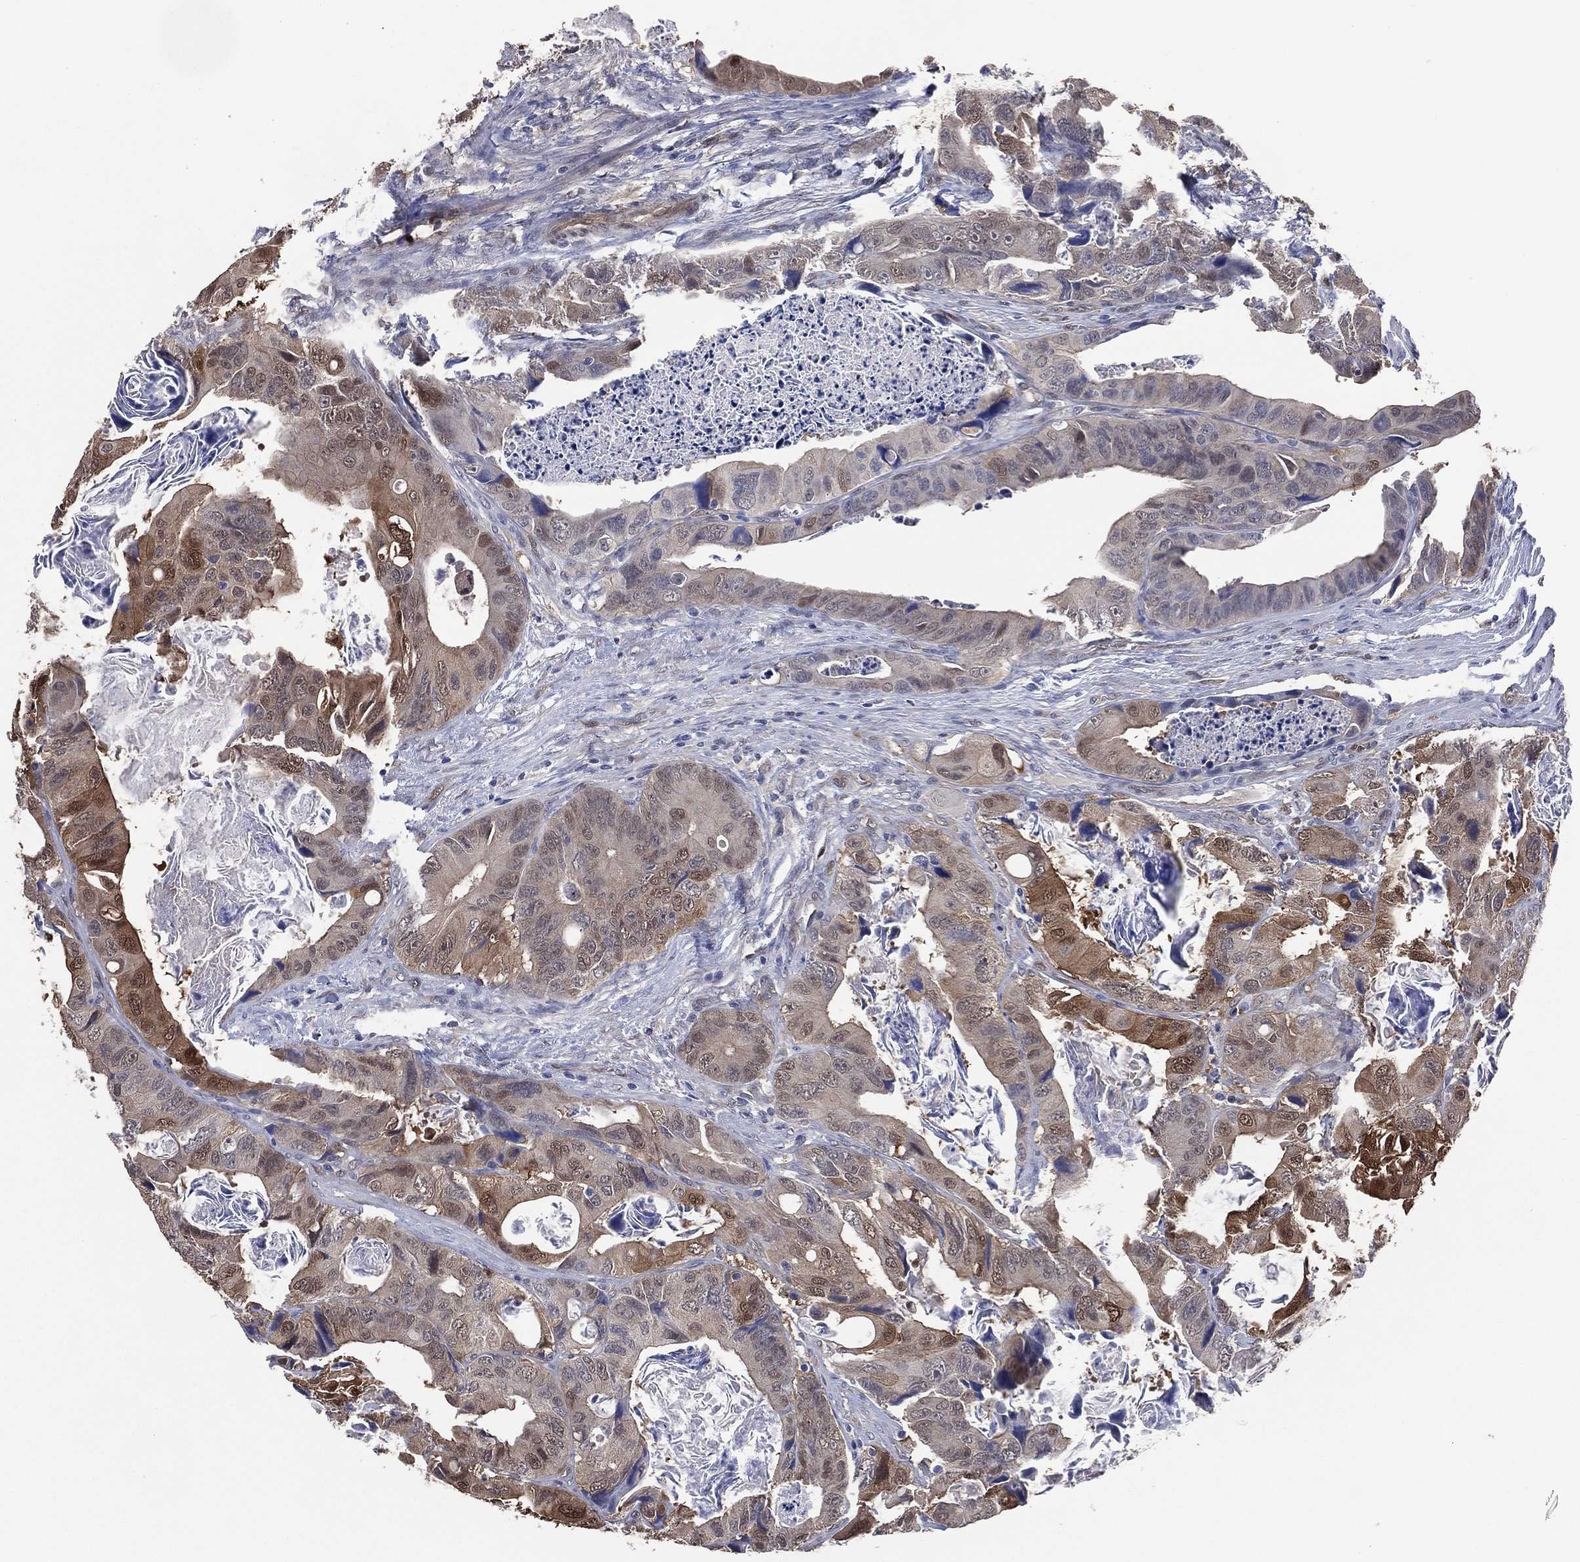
{"staining": {"intensity": "moderate", "quantity": "<25%", "location": "cytoplasmic/membranous"}, "tissue": "colorectal cancer", "cell_type": "Tumor cells", "image_type": "cancer", "snomed": [{"axis": "morphology", "description": "Adenocarcinoma, NOS"}, {"axis": "topography", "description": "Rectum"}], "caption": "Human colorectal cancer (adenocarcinoma) stained for a protein (brown) exhibits moderate cytoplasmic/membranous positive expression in approximately <25% of tumor cells.", "gene": "AK1", "patient": {"sex": "male", "age": 64}}